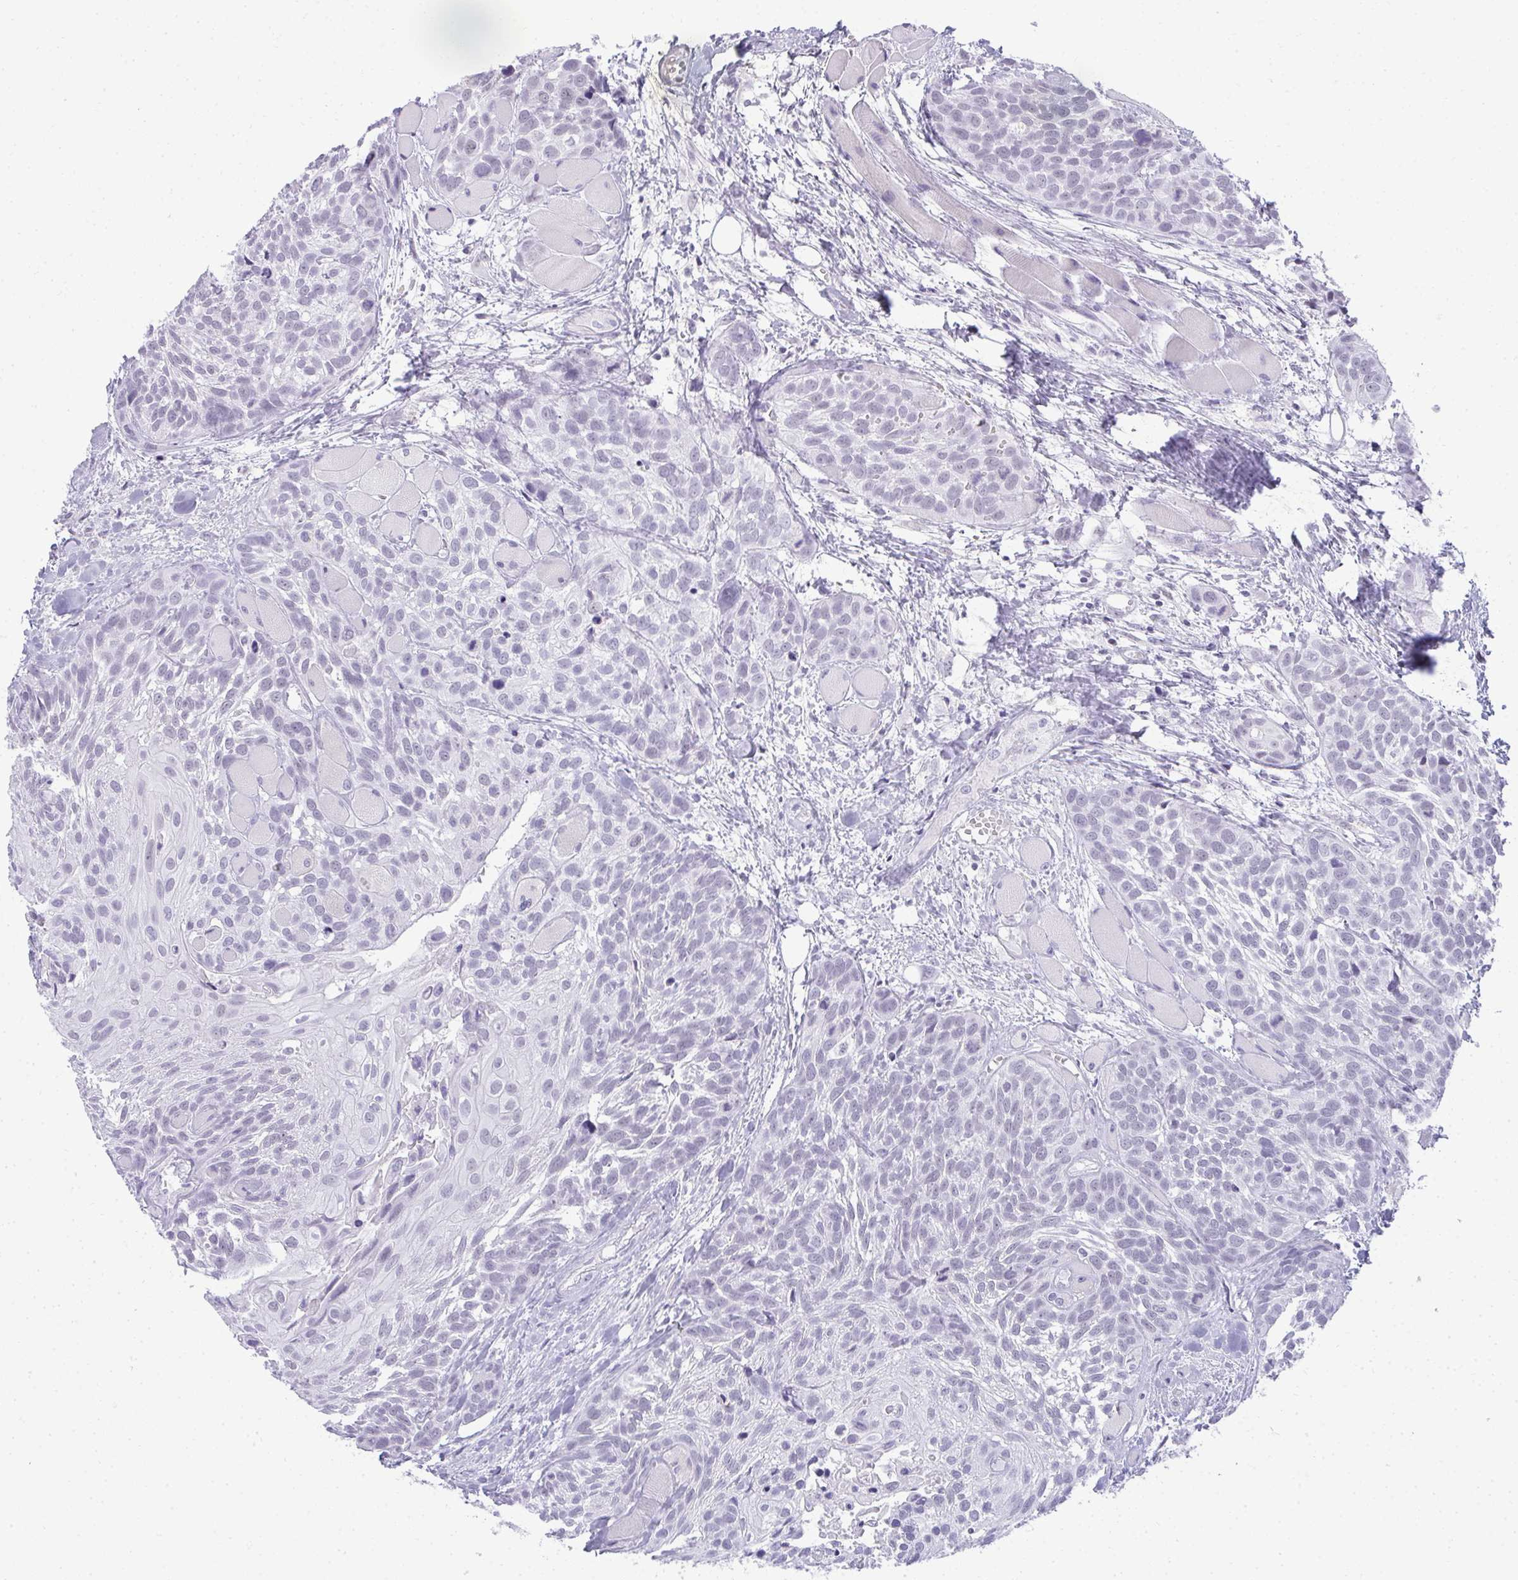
{"staining": {"intensity": "negative", "quantity": "none", "location": "none"}, "tissue": "head and neck cancer", "cell_type": "Tumor cells", "image_type": "cancer", "snomed": [{"axis": "morphology", "description": "Squamous cell carcinoma, NOS"}, {"axis": "topography", "description": "Head-Neck"}], "caption": "Immunohistochemistry (IHC) of human head and neck cancer (squamous cell carcinoma) demonstrates no positivity in tumor cells.", "gene": "PLA2G1B", "patient": {"sex": "female", "age": 50}}